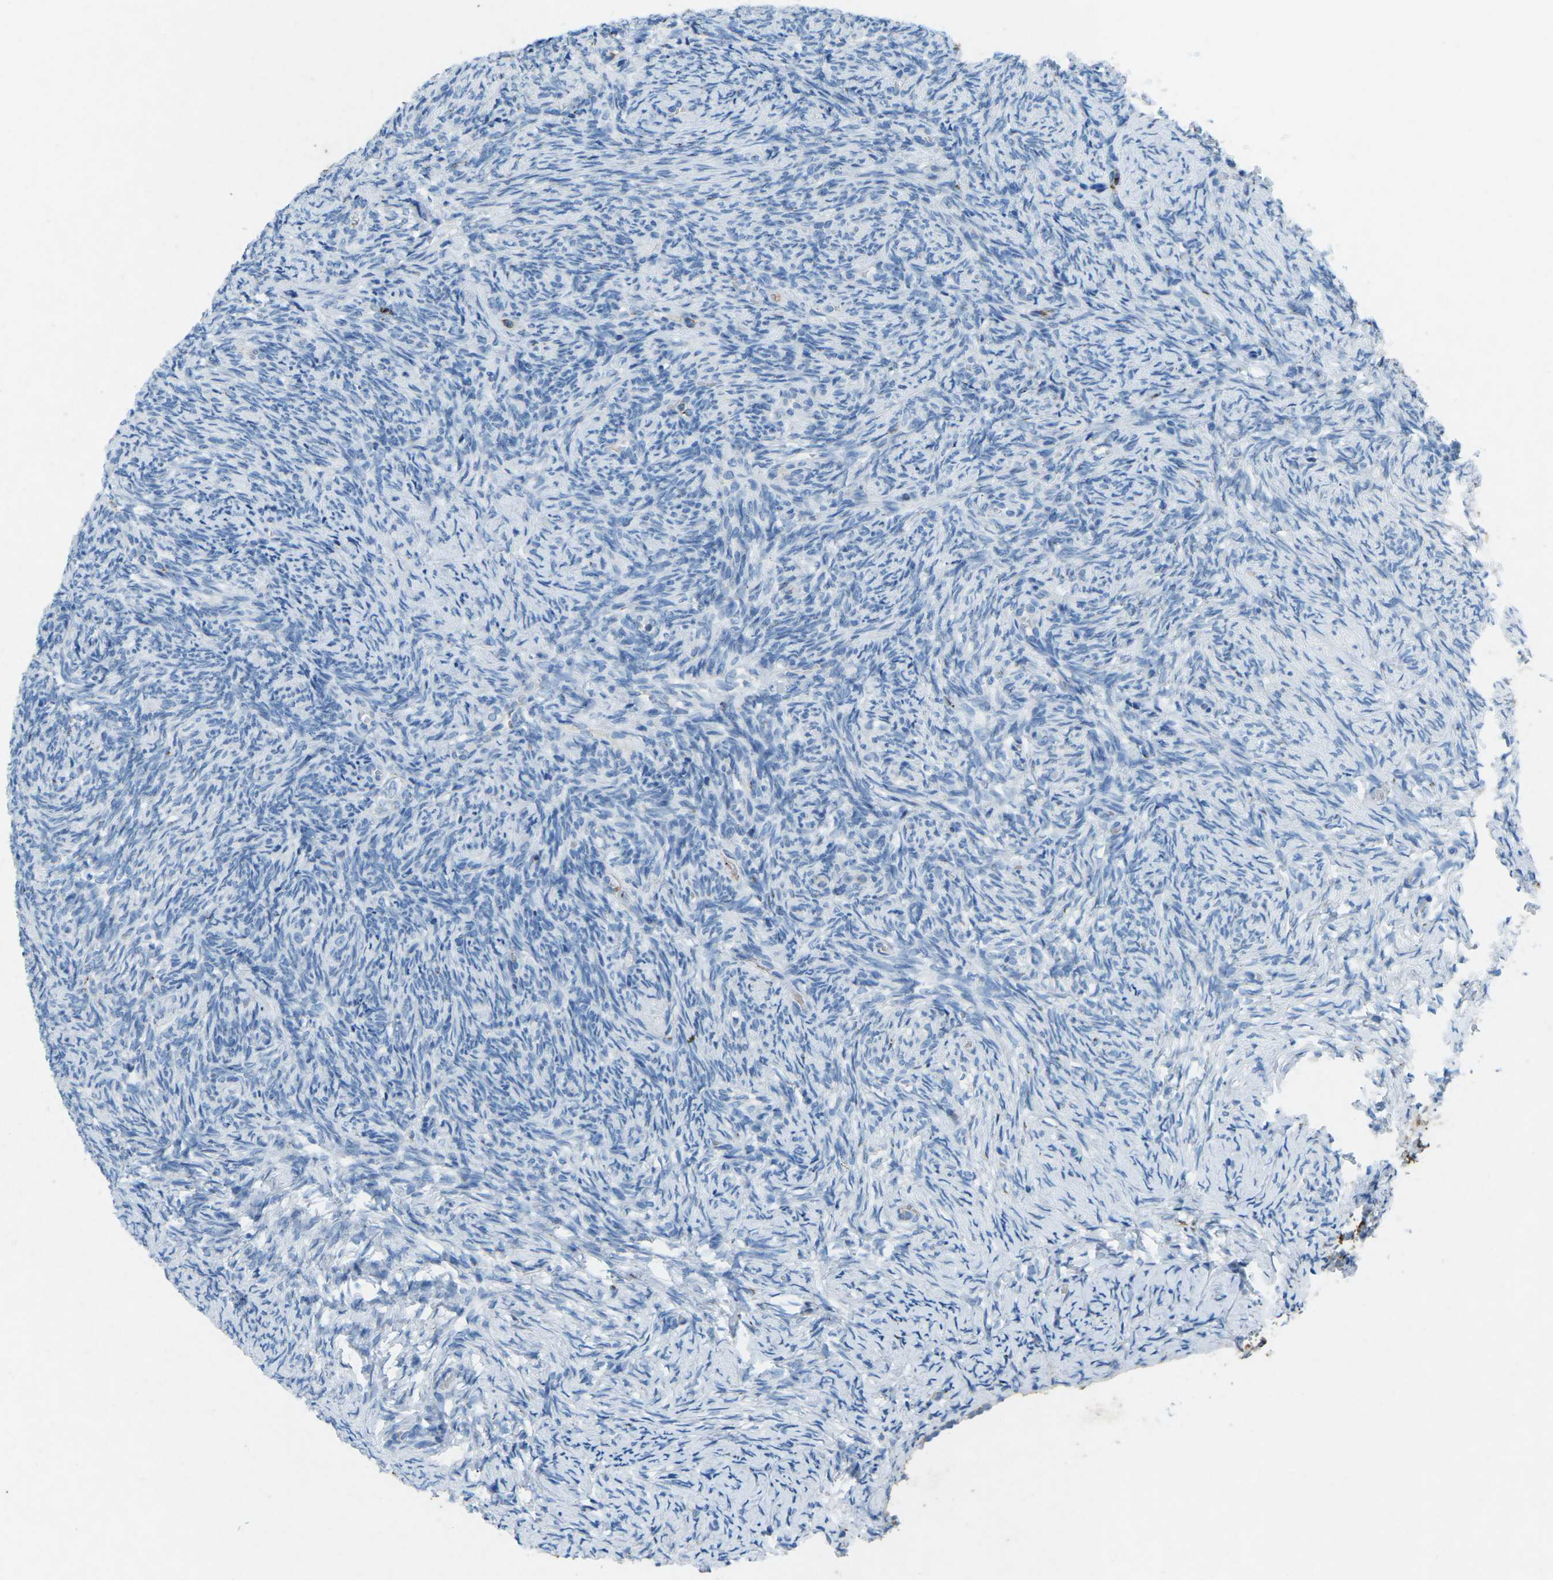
{"staining": {"intensity": "strong", "quantity": ">75%", "location": "cytoplasmic/membranous"}, "tissue": "ovary", "cell_type": "Follicle cells", "image_type": "normal", "snomed": [{"axis": "morphology", "description": "Normal tissue, NOS"}, {"axis": "topography", "description": "Ovary"}], "caption": "Protein staining exhibits strong cytoplasmic/membranous positivity in about >75% of follicle cells in benign ovary. (Brightfield microscopy of DAB IHC at high magnification).", "gene": "CTAGE1", "patient": {"sex": "female", "age": 41}}